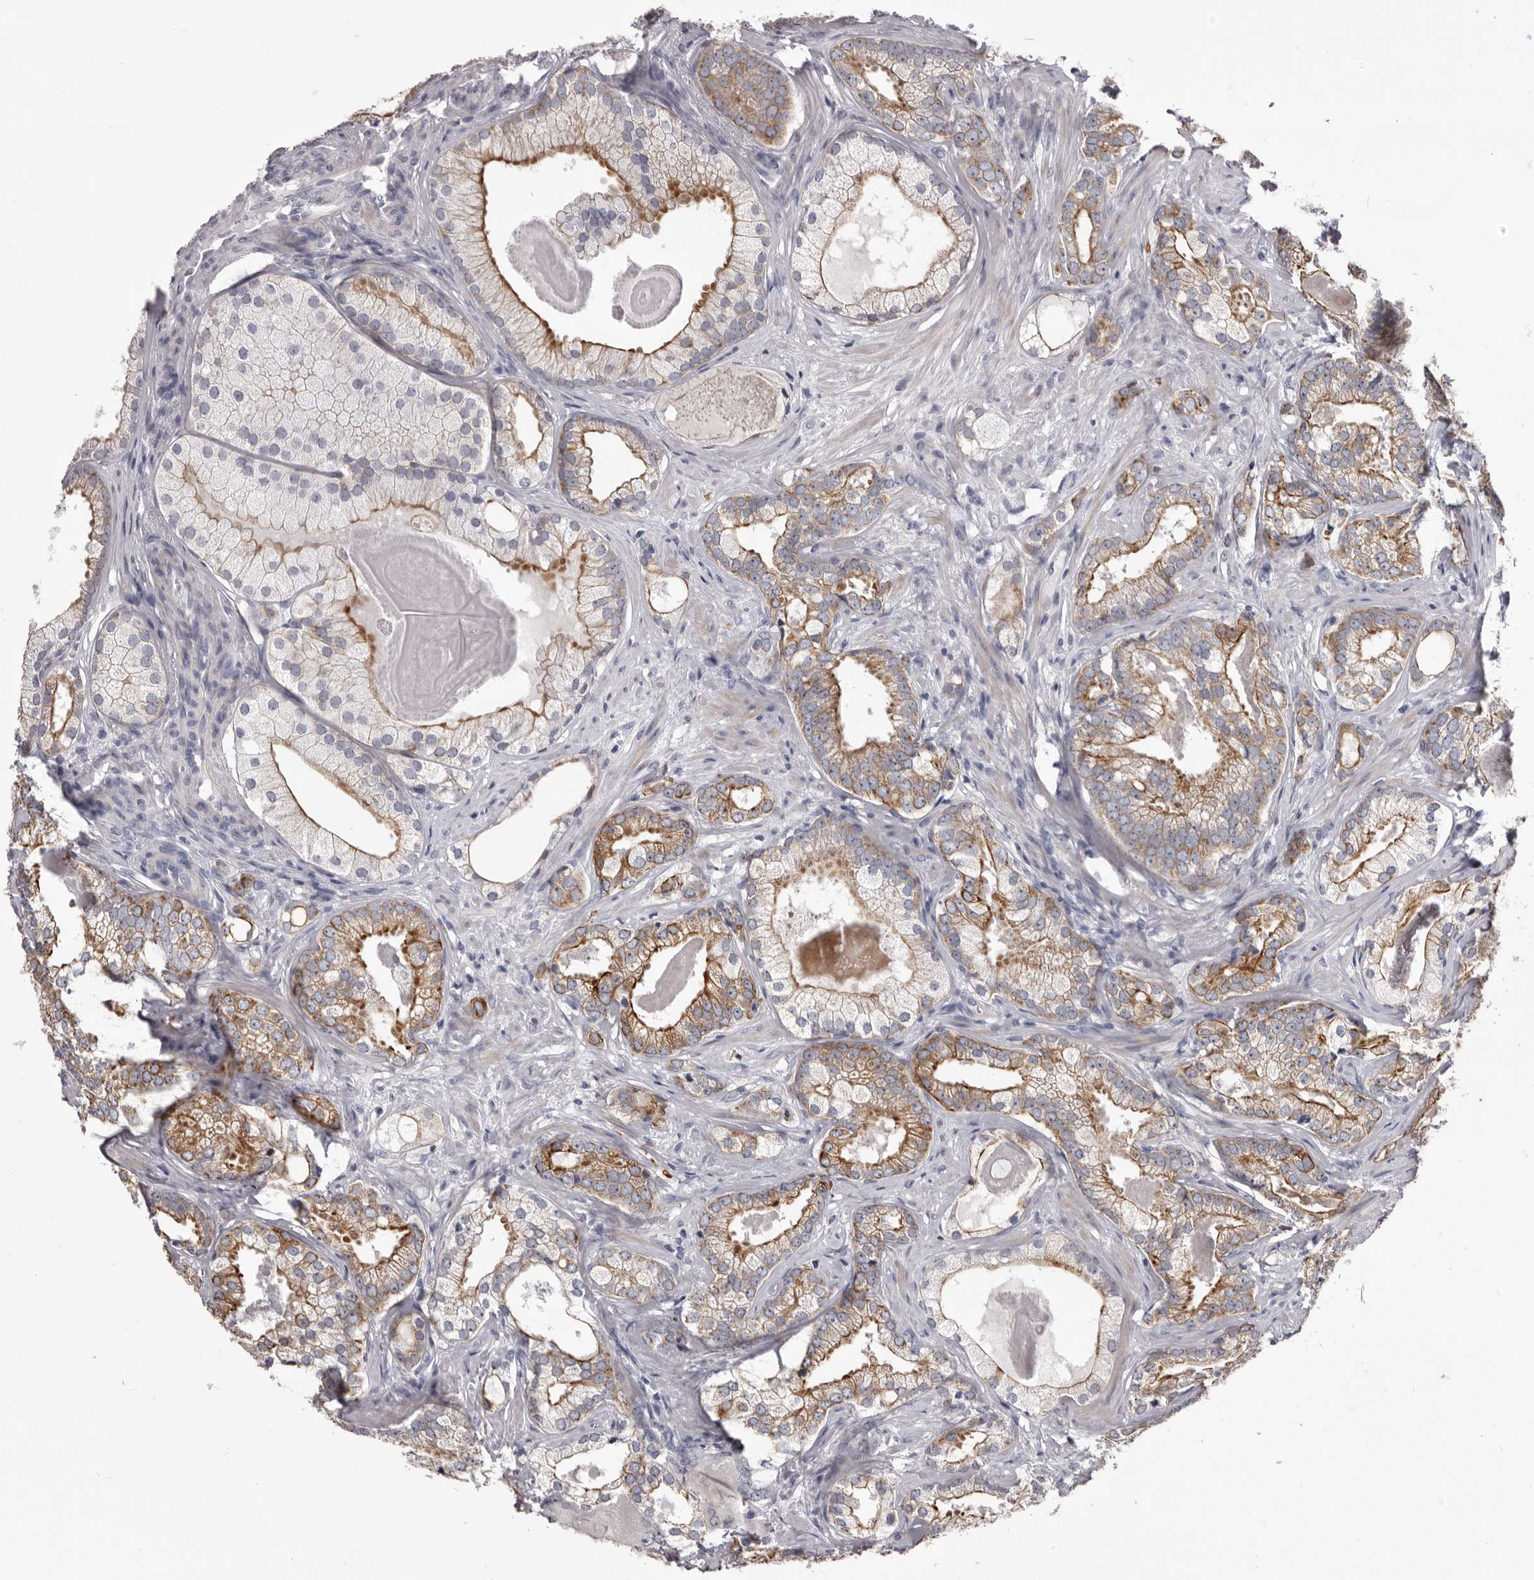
{"staining": {"intensity": "moderate", "quantity": "25%-75%", "location": "cytoplasmic/membranous"}, "tissue": "prostate cancer", "cell_type": "Tumor cells", "image_type": "cancer", "snomed": [{"axis": "morphology", "description": "Normal morphology"}, {"axis": "morphology", "description": "Adenocarcinoma, Low grade"}, {"axis": "topography", "description": "Prostate"}], "caption": "DAB immunohistochemical staining of prostate cancer (low-grade adenocarcinoma) demonstrates moderate cytoplasmic/membranous protein staining in approximately 25%-75% of tumor cells.", "gene": "LPAR6", "patient": {"sex": "male", "age": 72}}